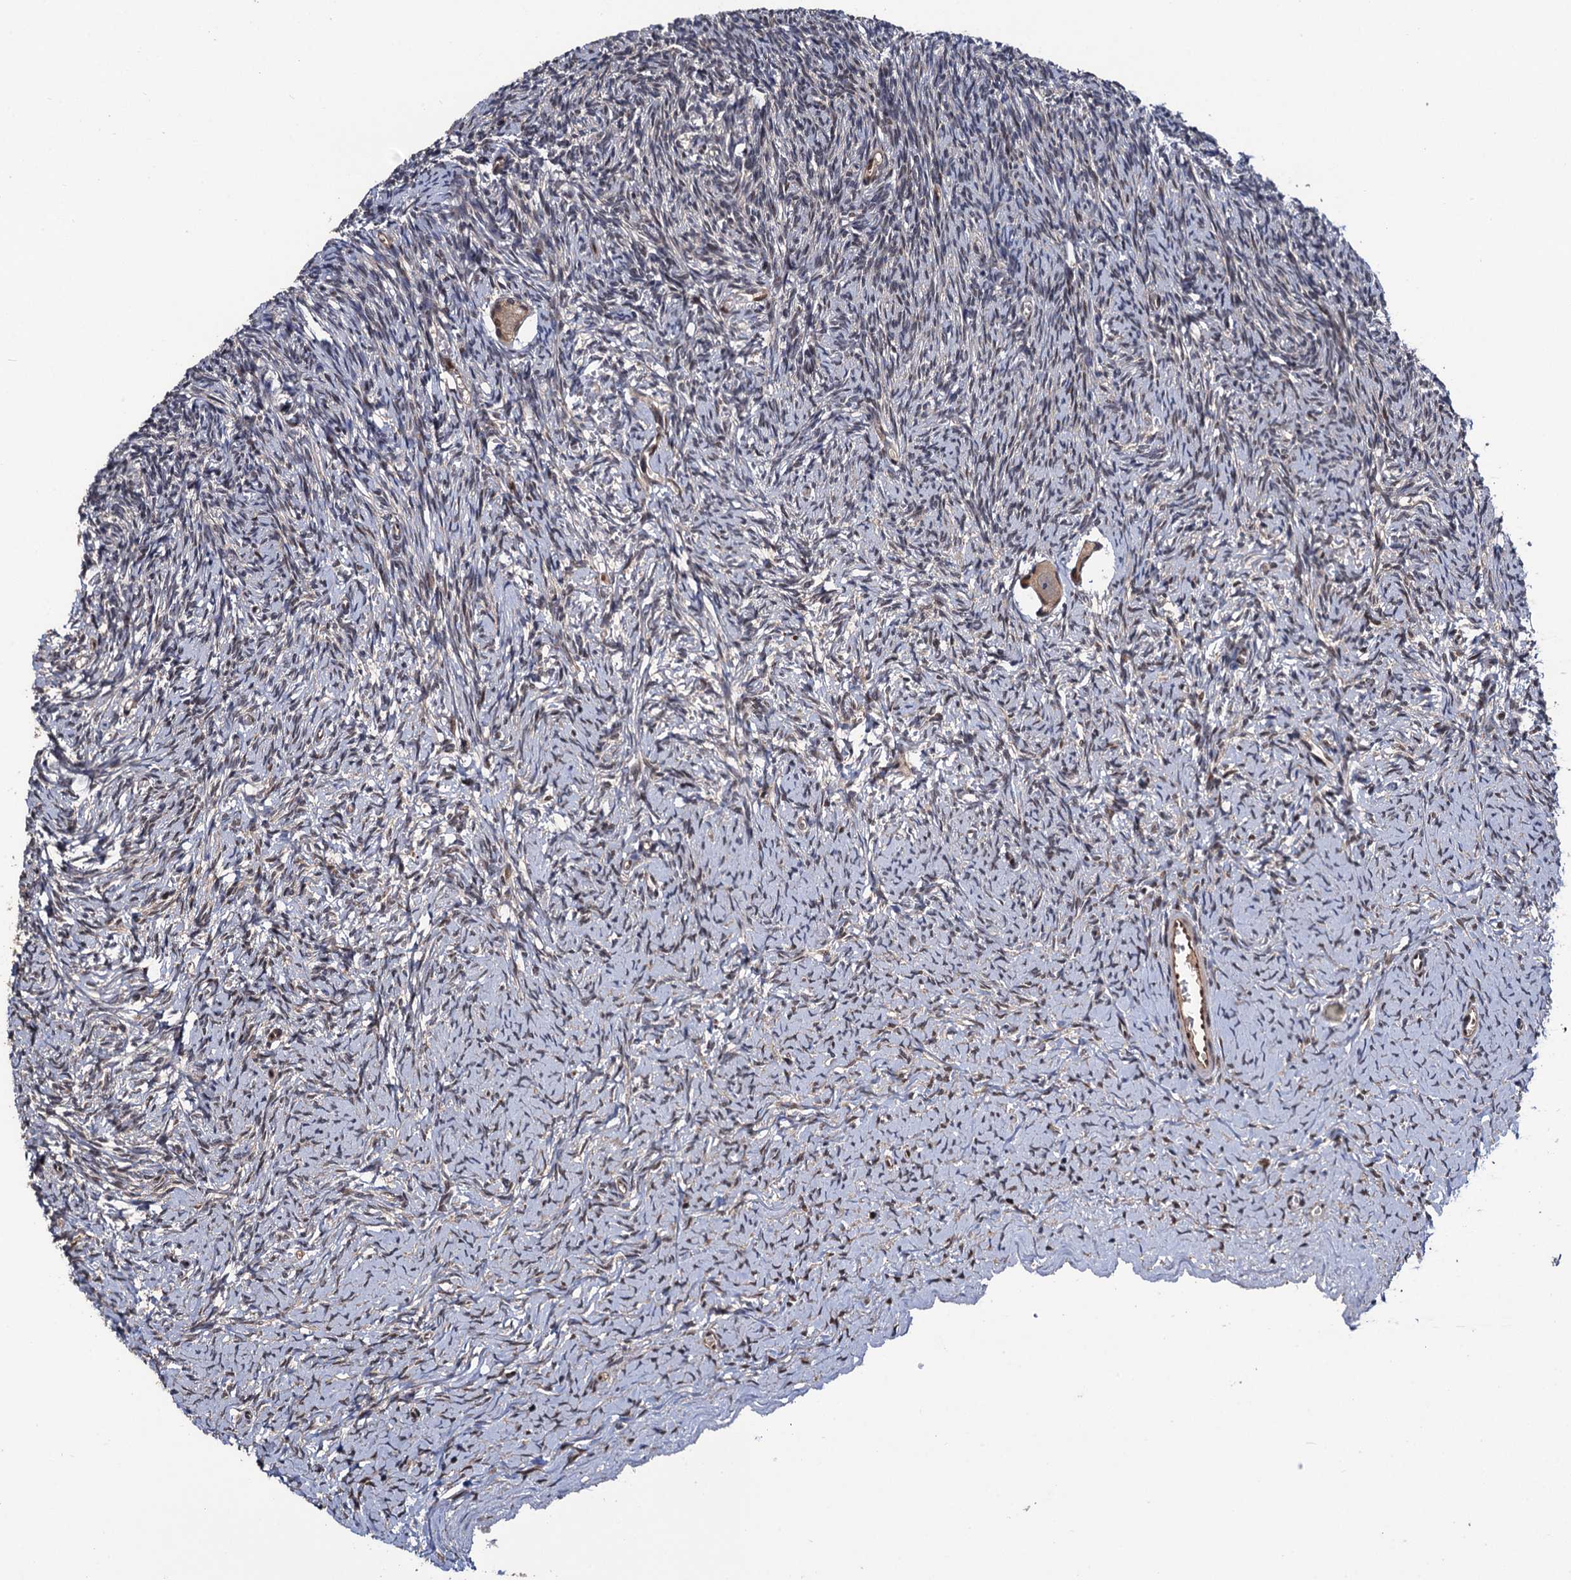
{"staining": {"intensity": "moderate", "quantity": ">75%", "location": "cytoplasmic/membranous,nuclear"}, "tissue": "ovary", "cell_type": "Follicle cells", "image_type": "normal", "snomed": [{"axis": "morphology", "description": "Normal tissue, NOS"}, {"axis": "topography", "description": "Ovary"}], "caption": "A brown stain shows moderate cytoplasmic/membranous,nuclear staining of a protein in follicle cells of benign human ovary.", "gene": "CDC23", "patient": {"sex": "female", "age": 39}}